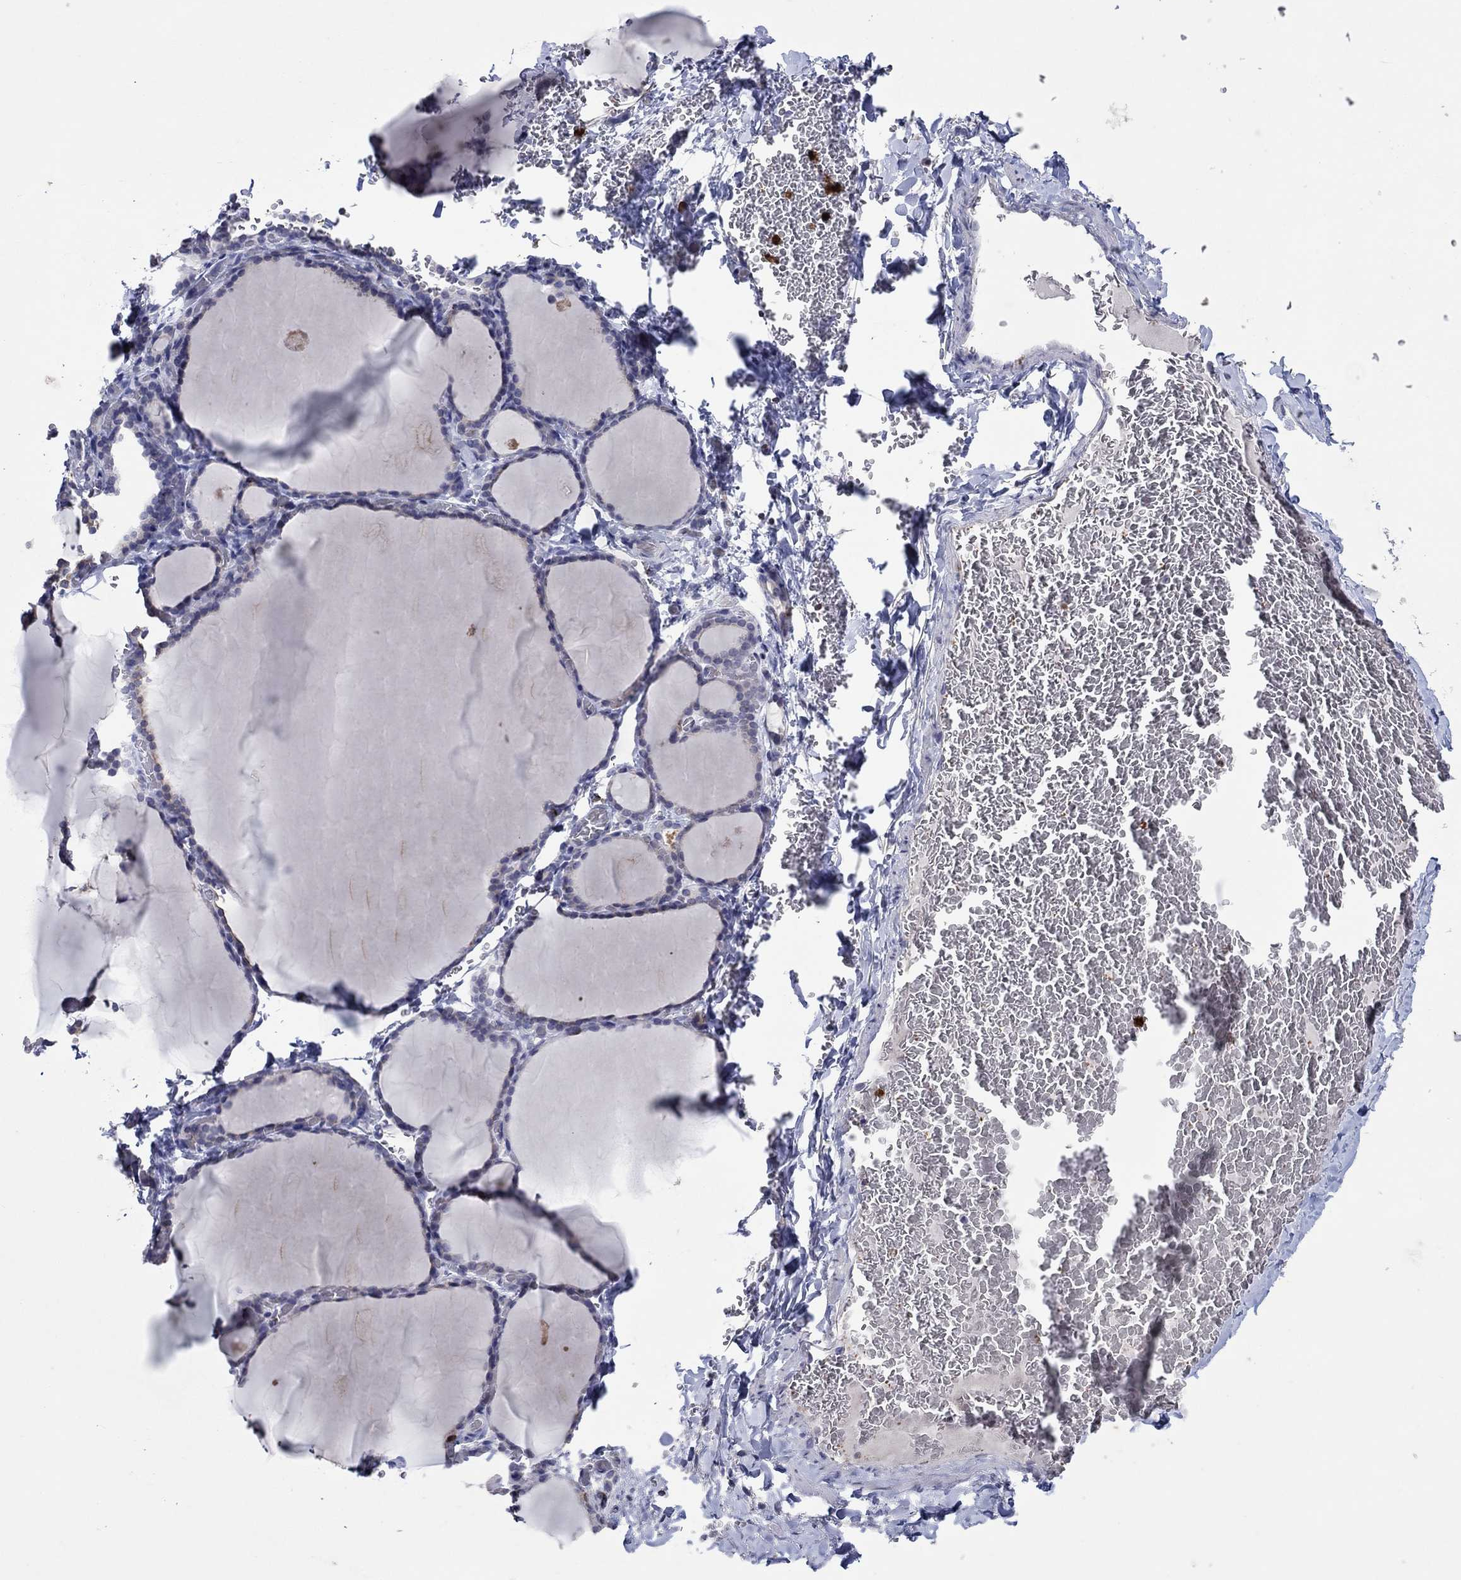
{"staining": {"intensity": "negative", "quantity": "none", "location": "none"}, "tissue": "thyroid gland", "cell_type": "Glandular cells", "image_type": "normal", "snomed": [{"axis": "morphology", "description": "Normal tissue, NOS"}, {"axis": "morphology", "description": "Hyperplasia, NOS"}, {"axis": "topography", "description": "Thyroid gland"}], "caption": "IHC of unremarkable thyroid gland displays no staining in glandular cells.", "gene": "CCL5", "patient": {"sex": "female", "age": 27}}